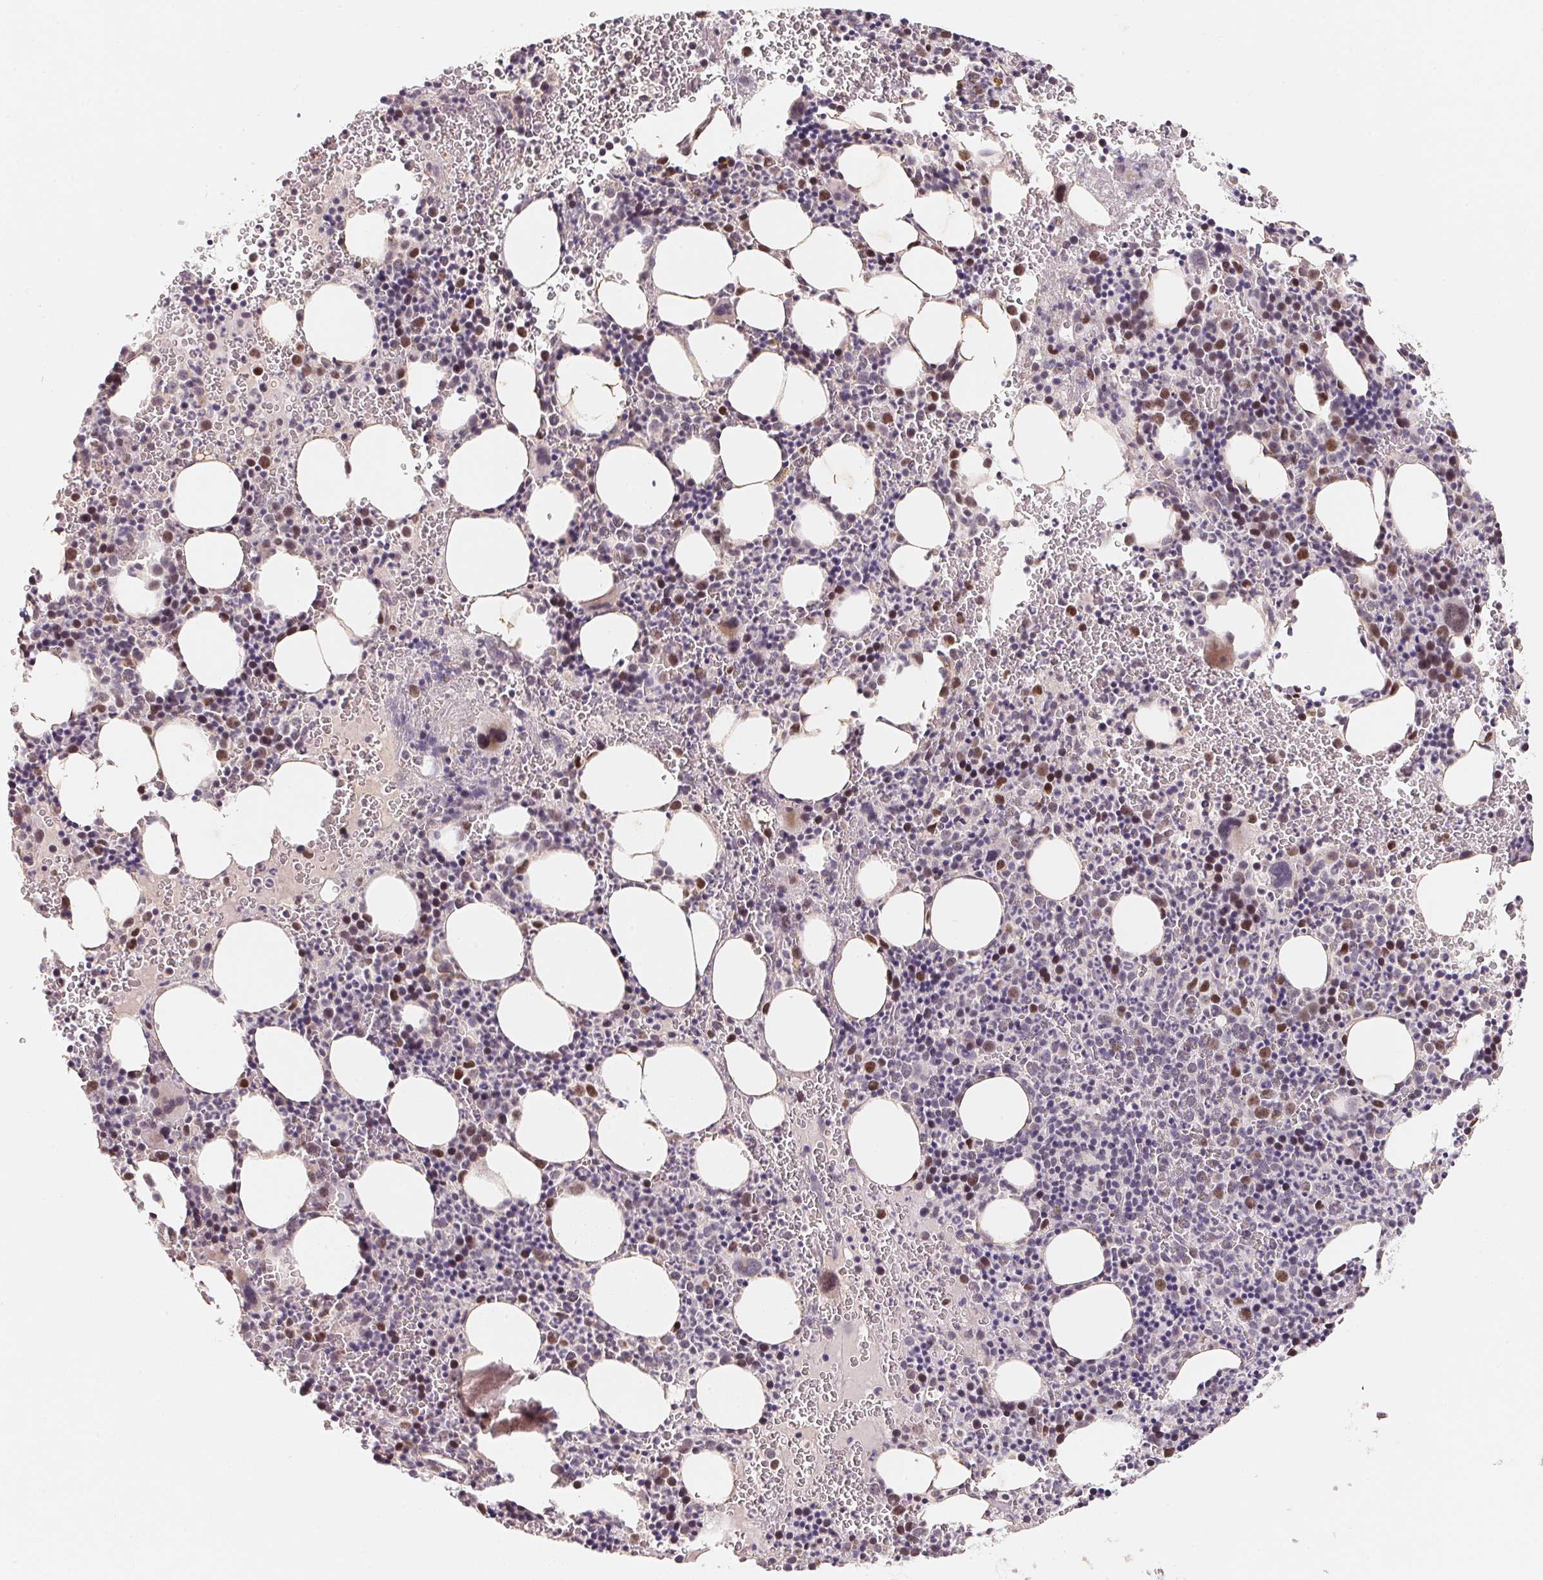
{"staining": {"intensity": "moderate", "quantity": "<25%", "location": "nuclear"}, "tissue": "bone marrow", "cell_type": "Hematopoietic cells", "image_type": "normal", "snomed": [{"axis": "morphology", "description": "Normal tissue, NOS"}, {"axis": "topography", "description": "Bone marrow"}], "caption": "This is a photomicrograph of IHC staining of benign bone marrow, which shows moderate expression in the nuclear of hematopoietic cells.", "gene": "KIFC1", "patient": {"sex": "male", "age": 63}}